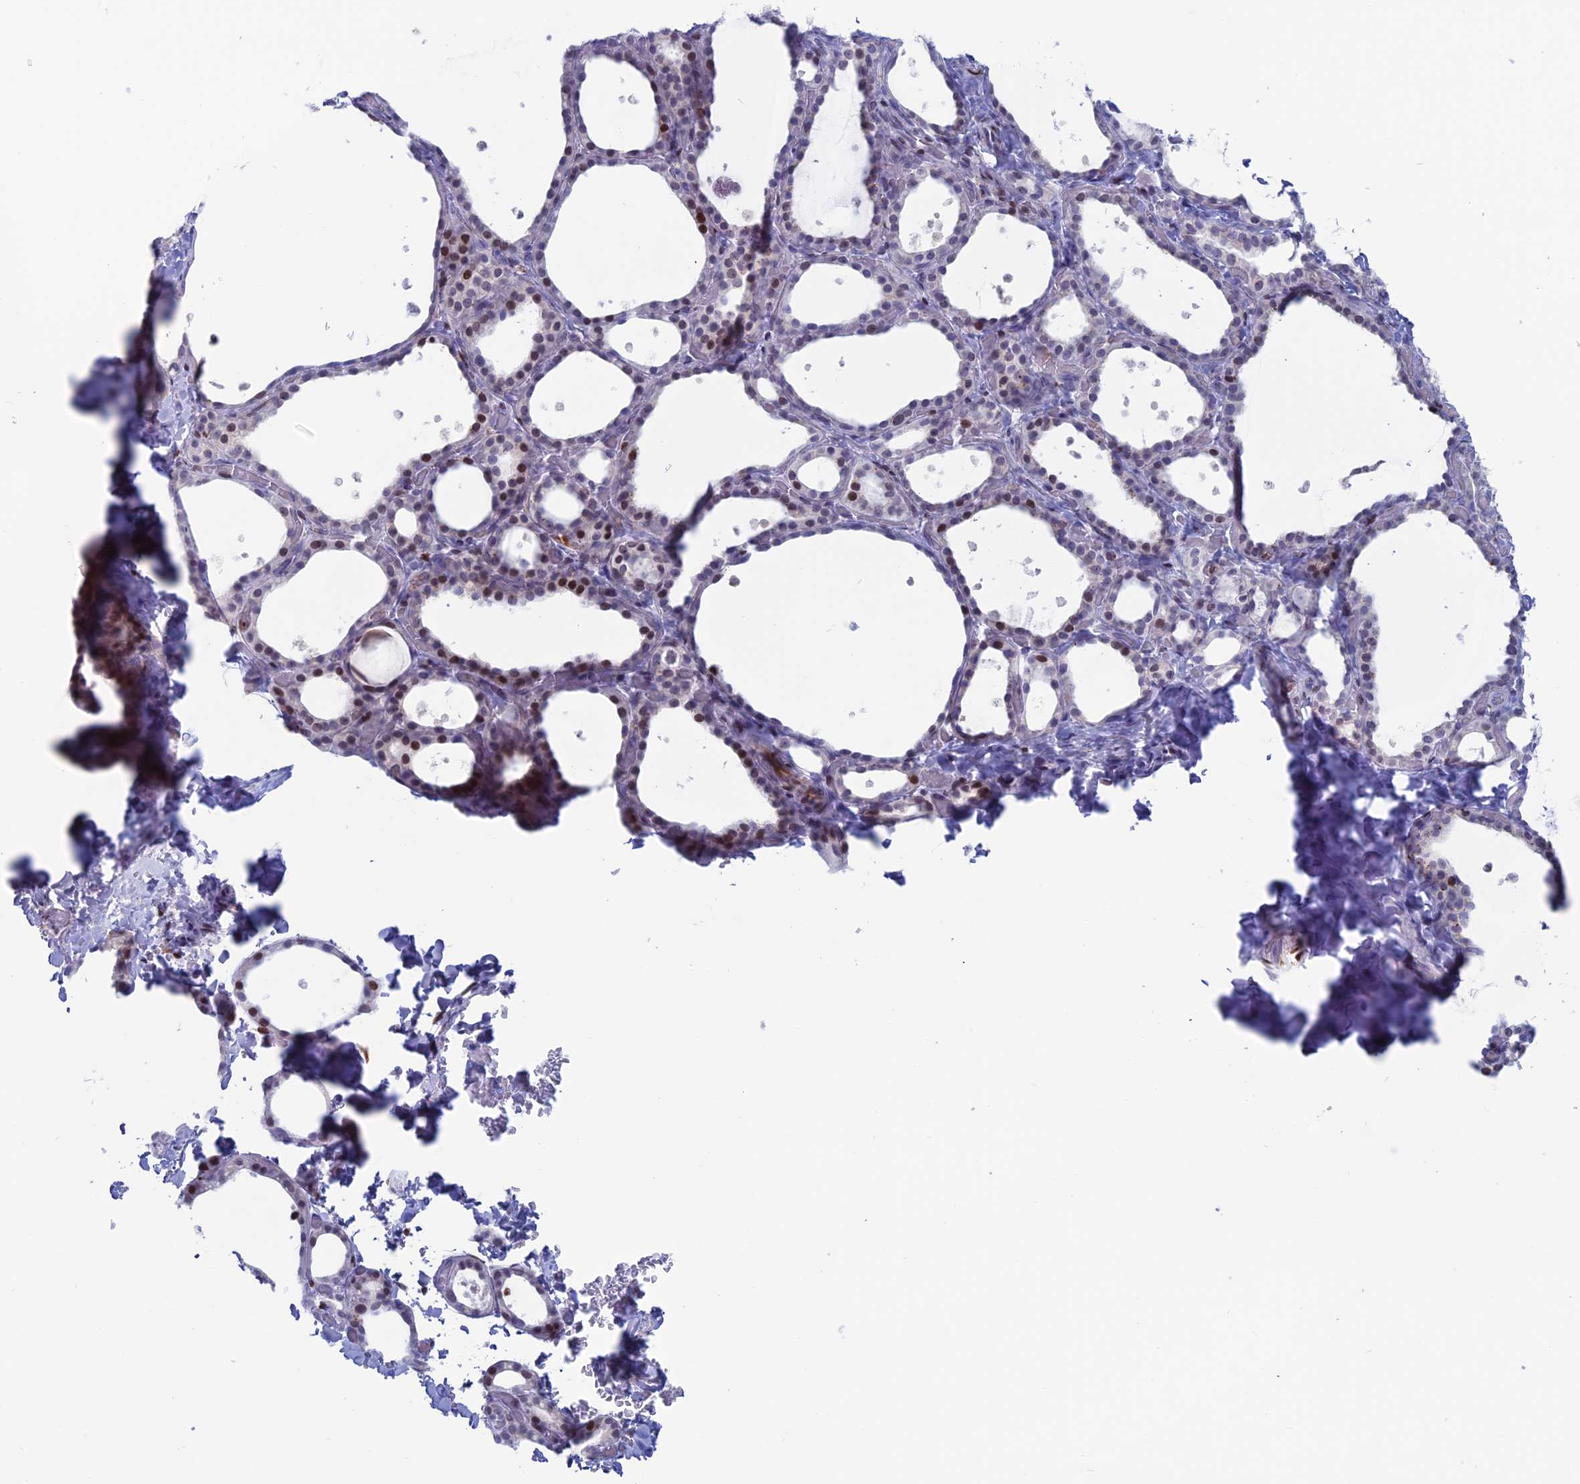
{"staining": {"intensity": "moderate", "quantity": "<25%", "location": "nuclear"}, "tissue": "thyroid gland", "cell_type": "Glandular cells", "image_type": "normal", "snomed": [{"axis": "morphology", "description": "Normal tissue, NOS"}, {"axis": "topography", "description": "Thyroid gland"}], "caption": "Protein staining of benign thyroid gland demonstrates moderate nuclear positivity in about <25% of glandular cells.", "gene": "CERS6", "patient": {"sex": "female", "age": 44}}